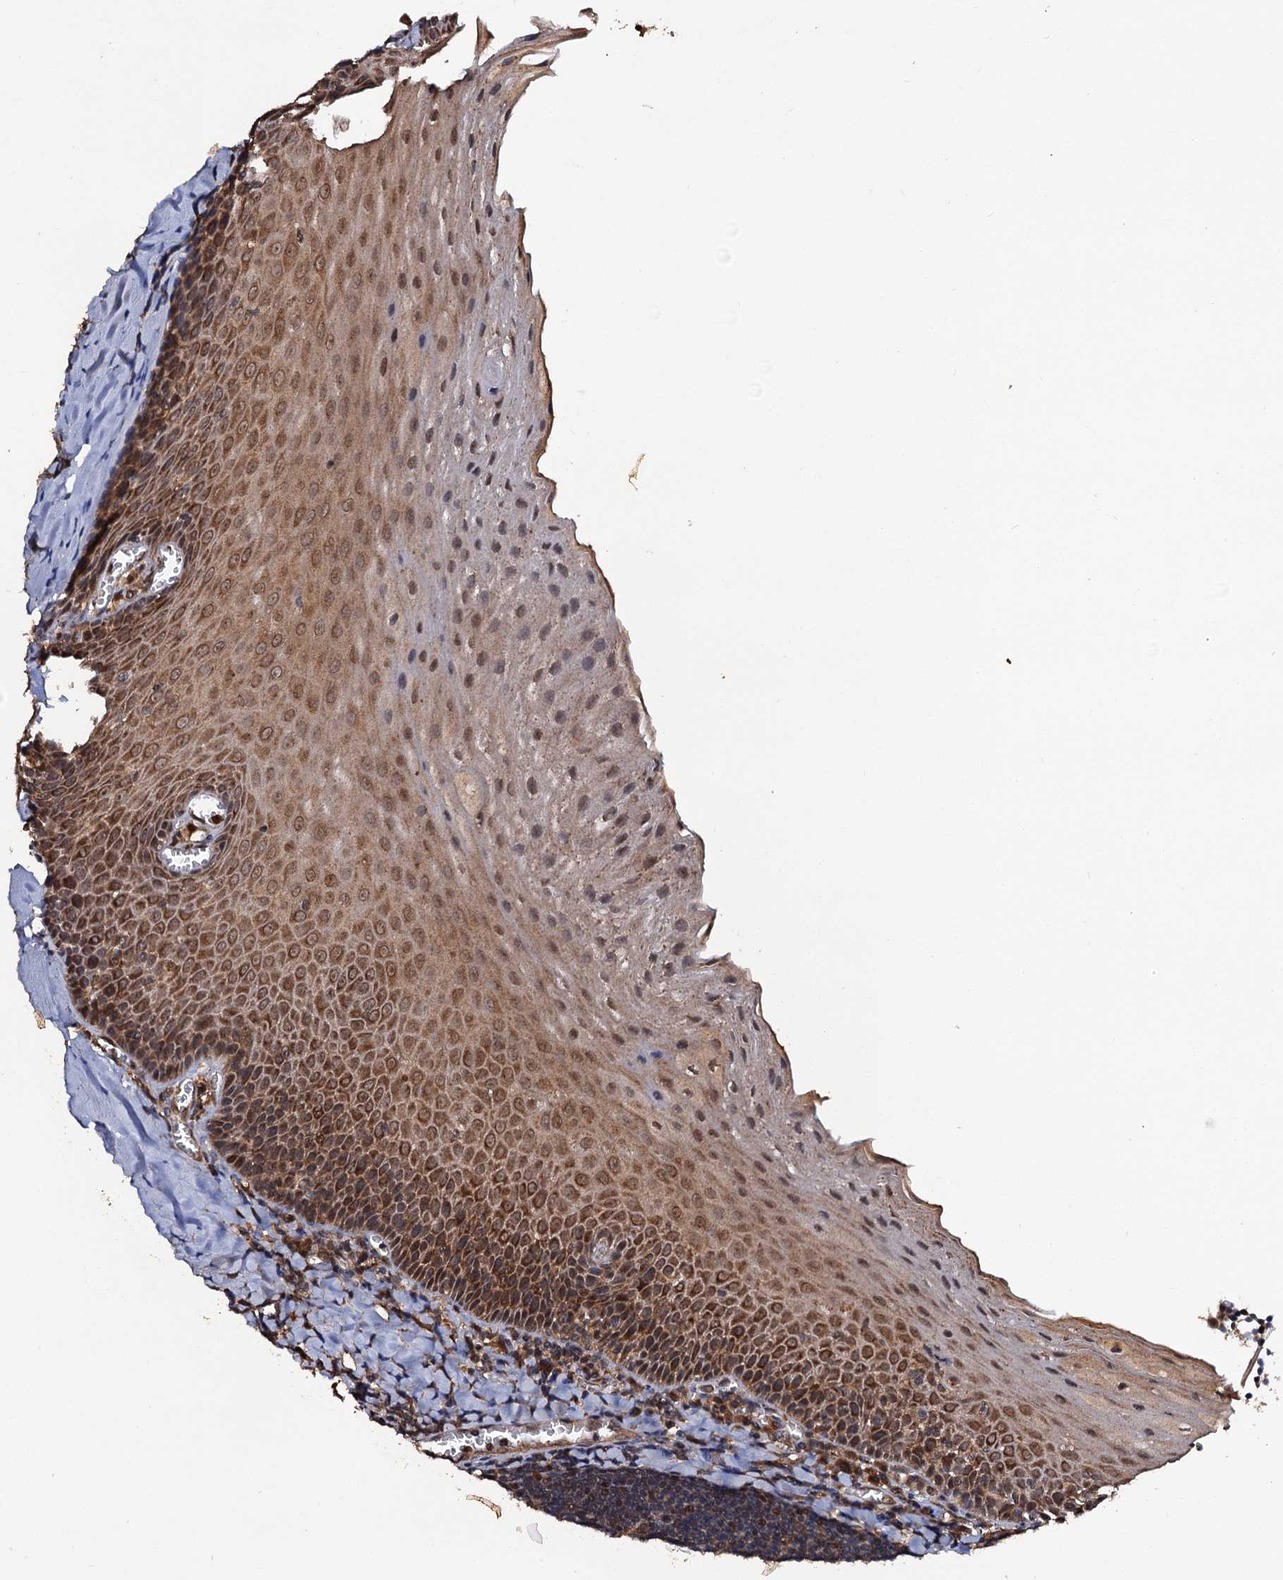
{"staining": {"intensity": "moderate", "quantity": ">75%", "location": "cytoplasmic/membranous,nuclear"}, "tissue": "tonsil", "cell_type": "Non-germinal center cells", "image_type": "normal", "snomed": [{"axis": "morphology", "description": "Normal tissue, NOS"}, {"axis": "topography", "description": "Tonsil"}], "caption": "A high-resolution micrograph shows IHC staining of benign tonsil, which exhibits moderate cytoplasmic/membranous,nuclear positivity in about >75% of non-germinal center cells.", "gene": "MIER2", "patient": {"sex": "male", "age": 27}}